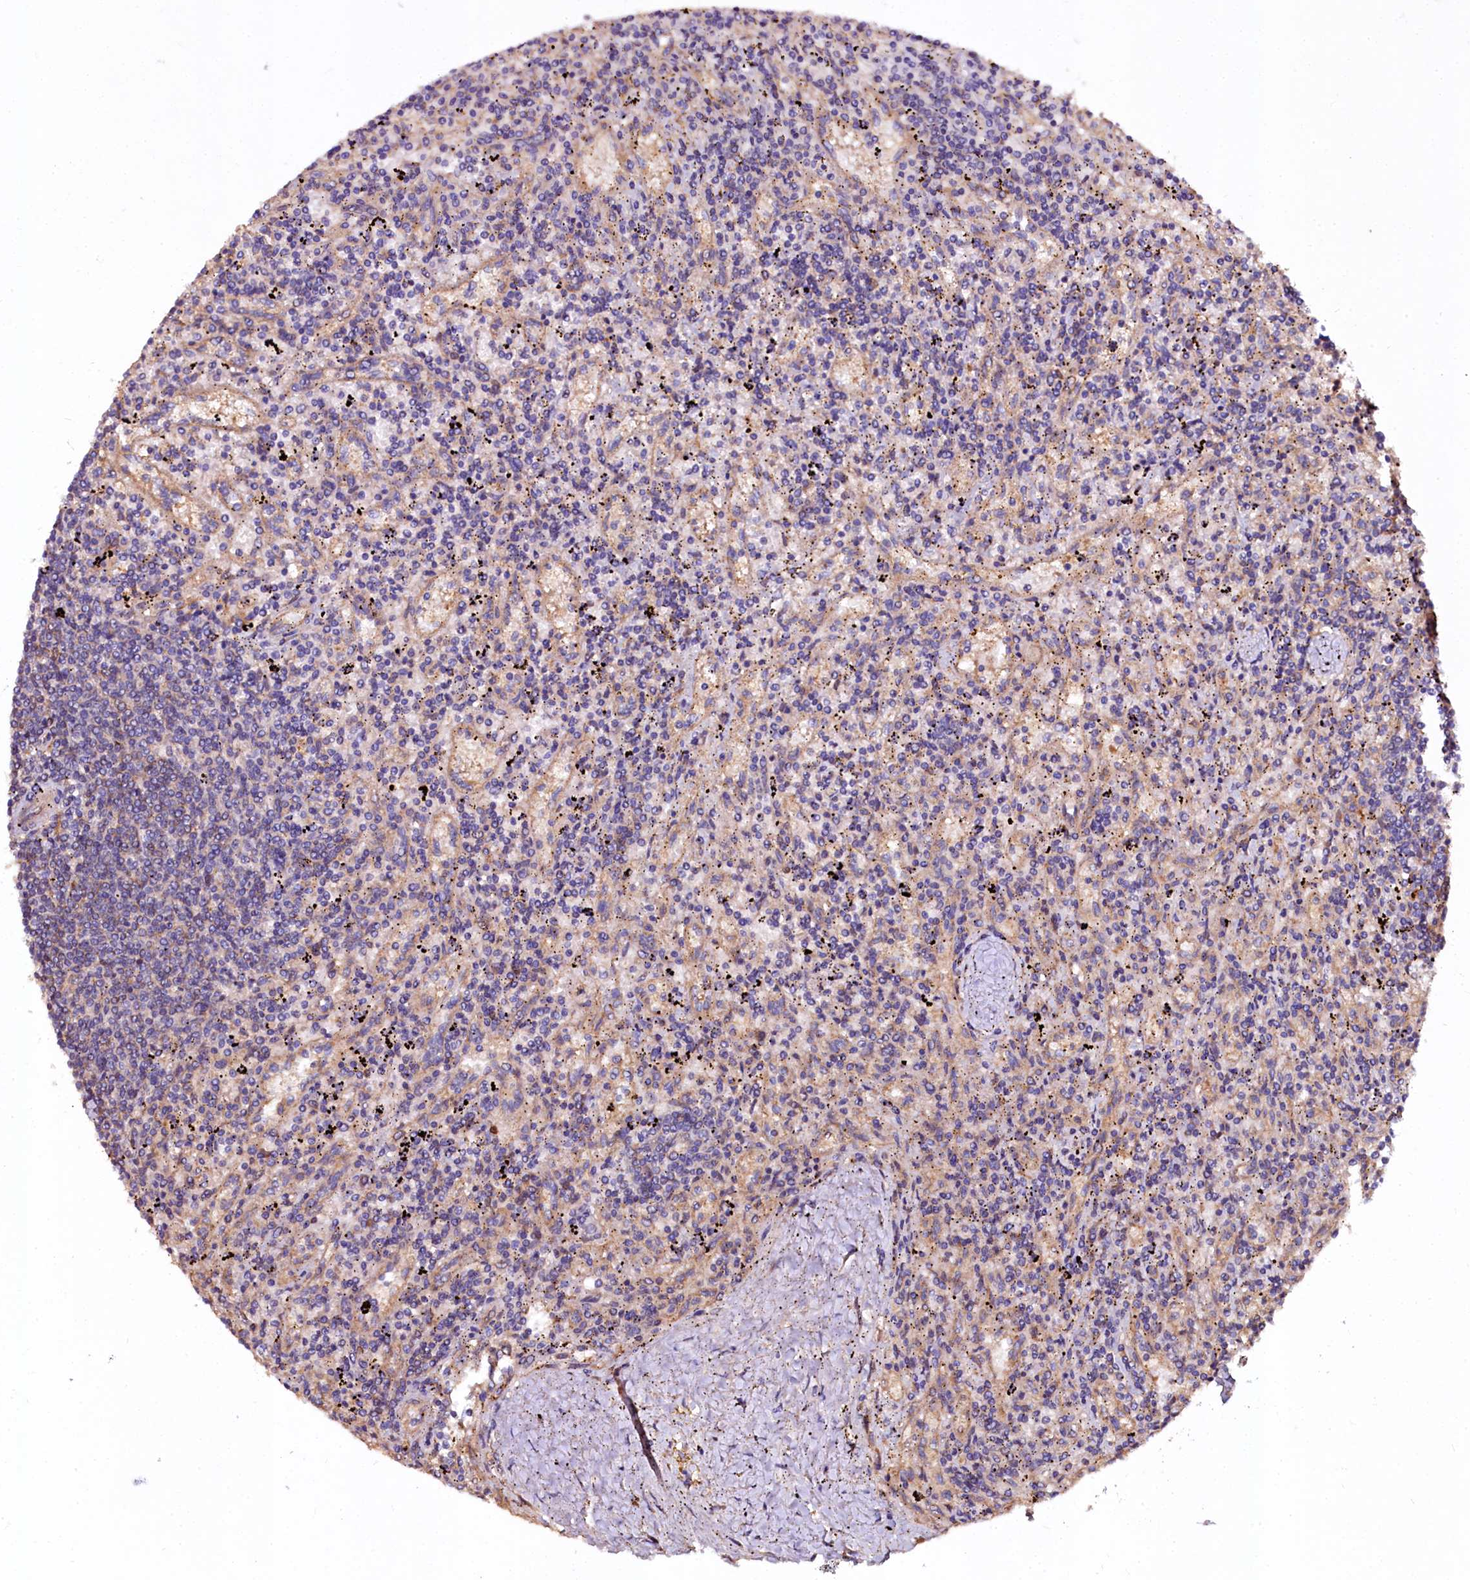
{"staining": {"intensity": "negative", "quantity": "none", "location": "none"}, "tissue": "lymphoma", "cell_type": "Tumor cells", "image_type": "cancer", "snomed": [{"axis": "morphology", "description": "Malignant lymphoma, non-Hodgkin's type, Low grade"}, {"axis": "topography", "description": "Spleen"}], "caption": "The immunohistochemistry photomicrograph has no significant staining in tumor cells of malignant lymphoma, non-Hodgkin's type (low-grade) tissue.", "gene": "APPL2", "patient": {"sex": "male", "age": 76}}